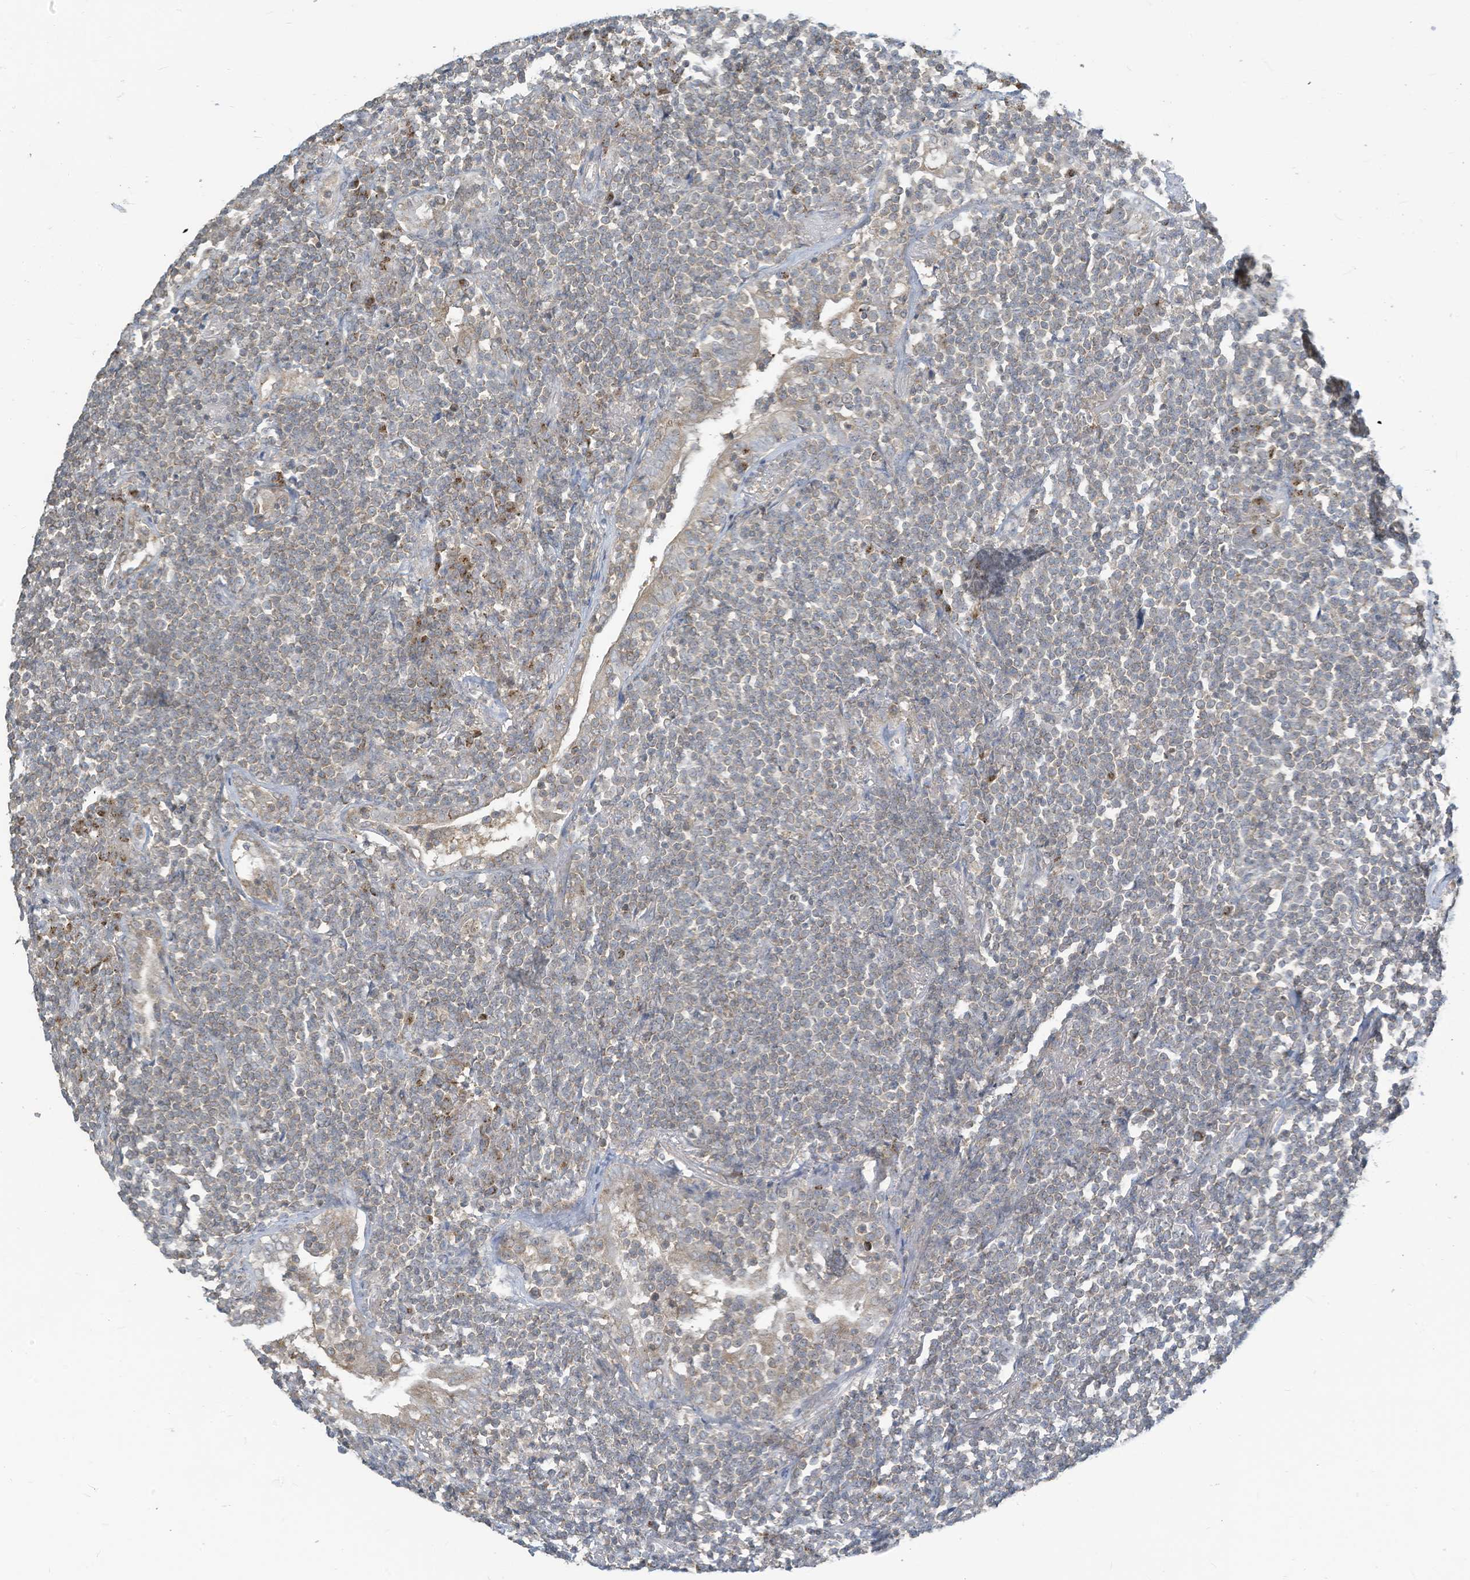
{"staining": {"intensity": "negative", "quantity": "none", "location": "none"}, "tissue": "lymphoma", "cell_type": "Tumor cells", "image_type": "cancer", "snomed": [{"axis": "morphology", "description": "Malignant lymphoma, non-Hodgkin's type, Low grade"}, {"axis": "topography", "description": "Lung"}], "caption": "The micrograph demonstrates no staining of tumor cells in low-grade malignant lymphoma, non-Hodgkin's type.", "gene": "PARVG", "patient": {"sex": "female", "age": 71}}